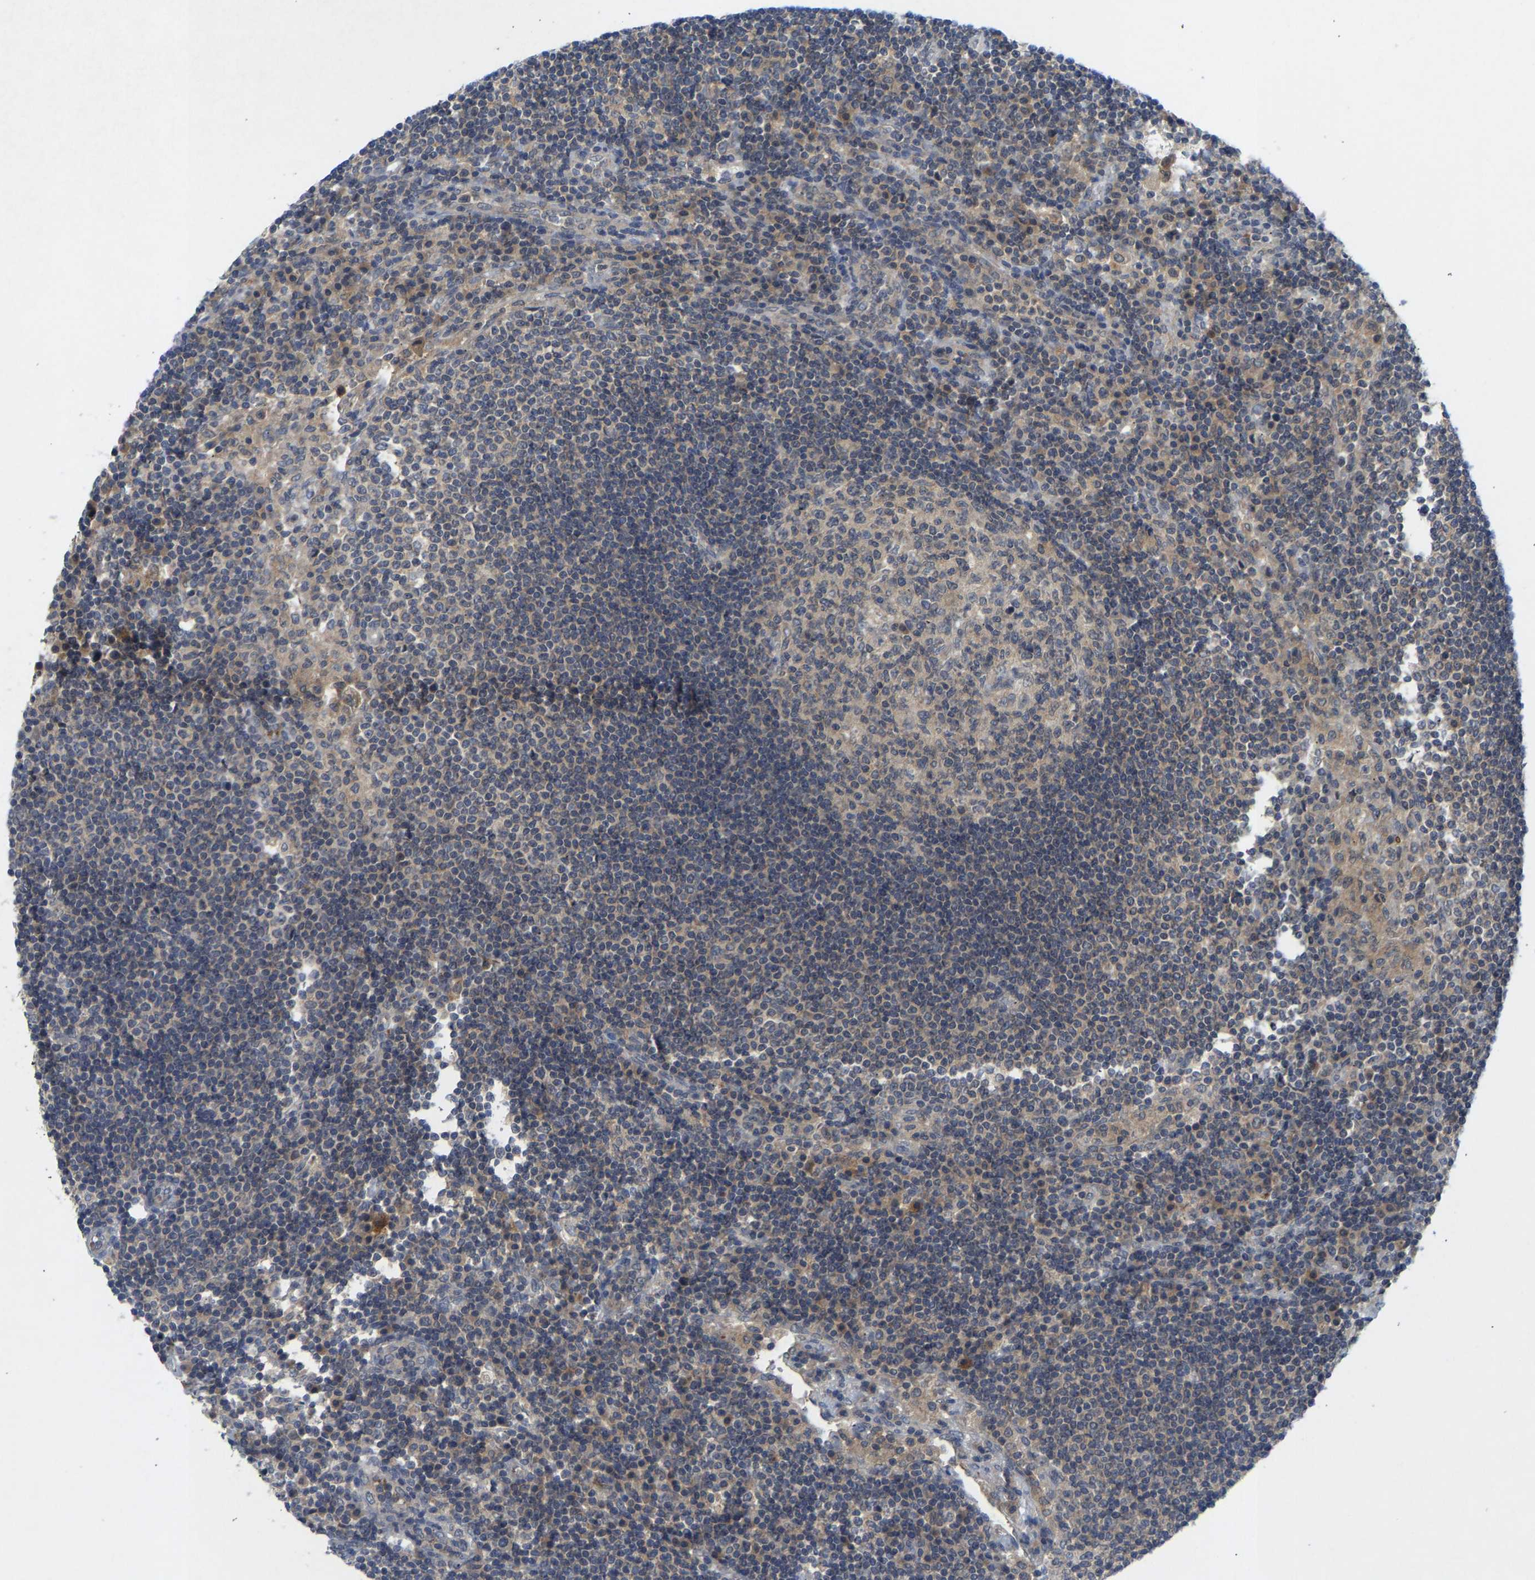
{"staining": {"intensity": "weak", "quantity": ">75%", "location": "cytoplasmic/membranous"}, "tissue": "lymph node", "cell_type": "Germinal center cells", "image_type": "normal", "snomed": [{"axis": "morphology", "description": "Normal tissue, NOS"}, {"axis": "topography", "description": "Lymph node"}], "caption": "Lymph node stained for a protein shows weak cytoplasmic/membranous positivity in germinal center cells.", "gene": "PDE7A", "patient": {"sex": "female", "age": 53}}